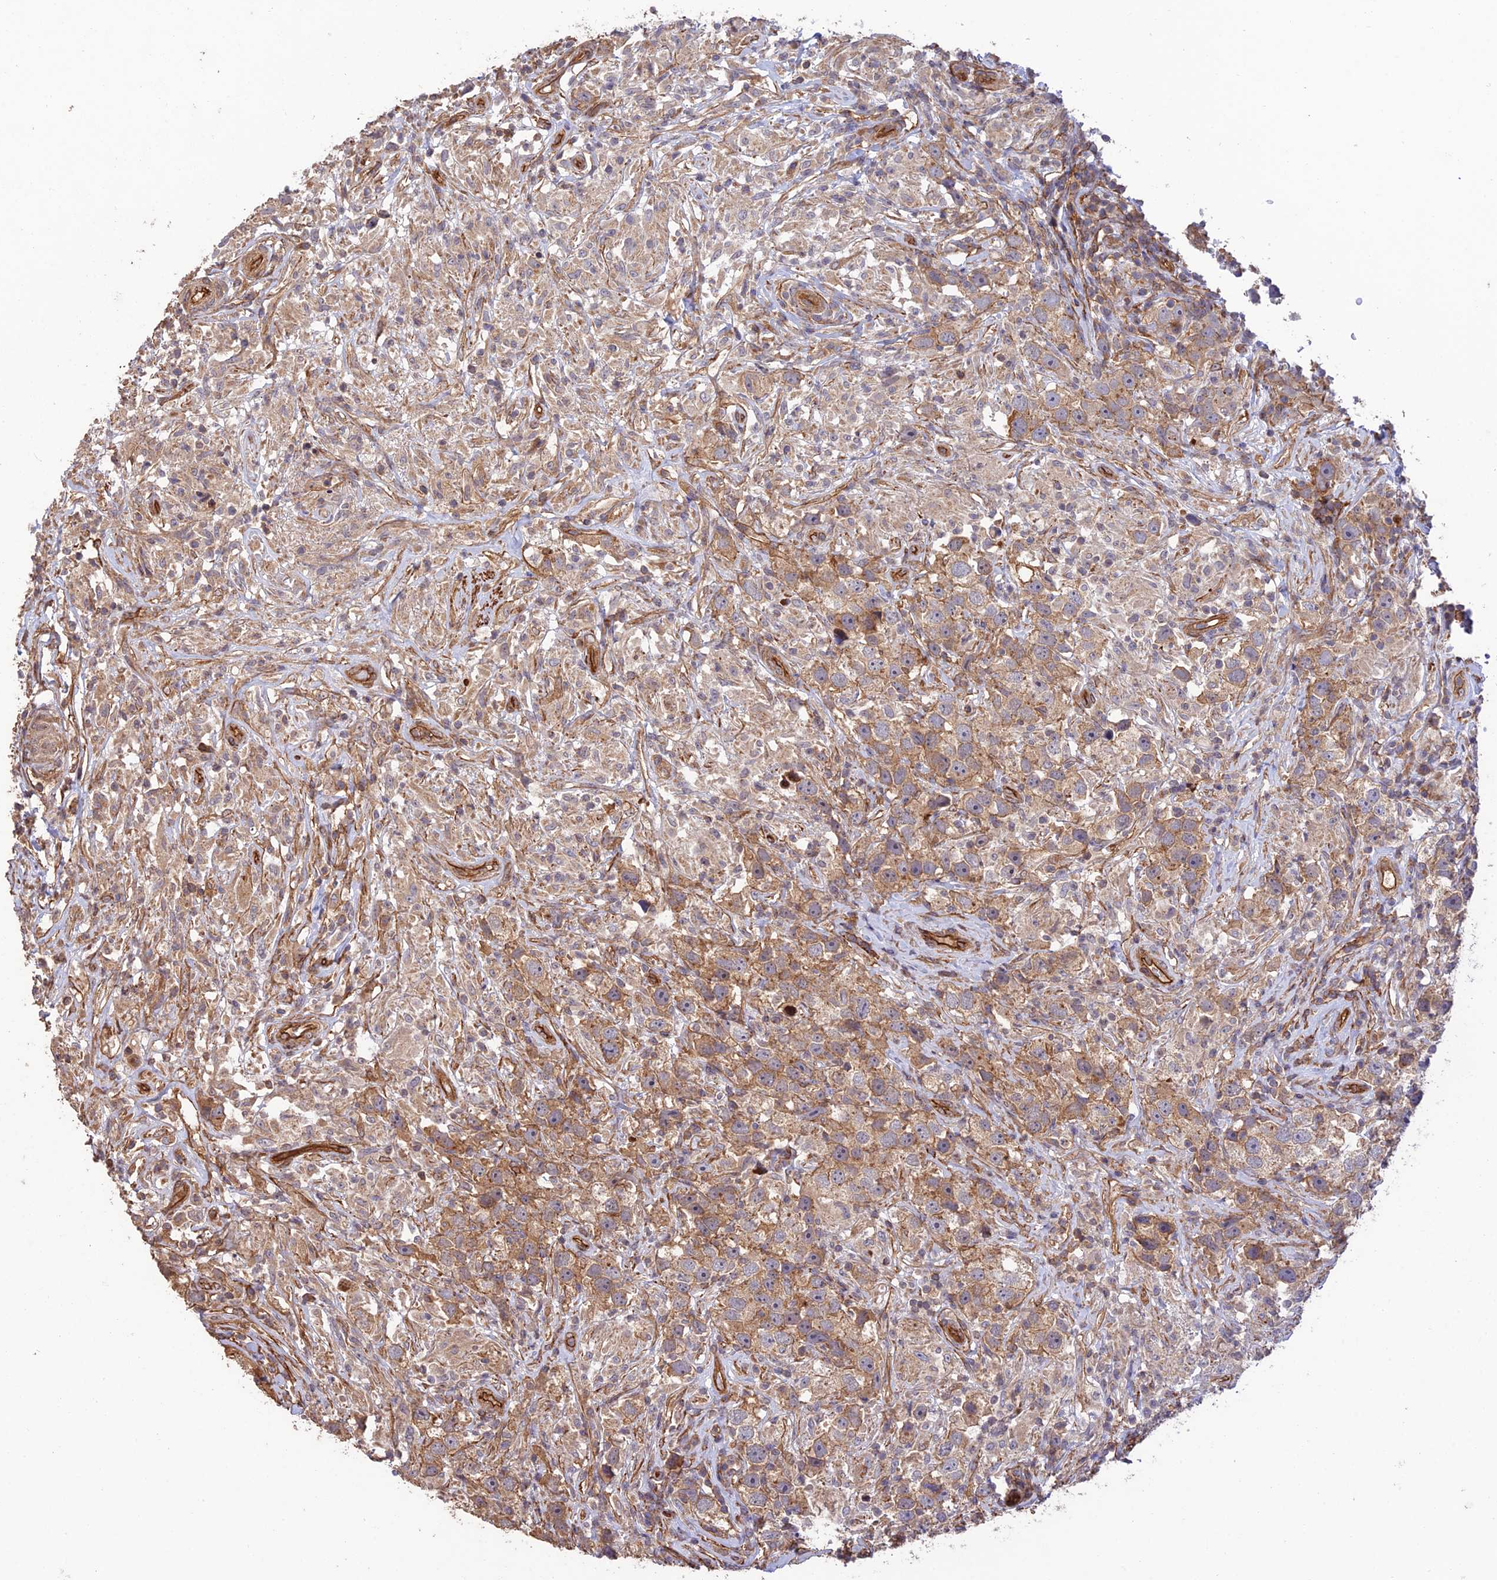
{"staining": {"intensity": "moderate", "quantity": ">75%", "location": "cytoplasmic/membranous"}, "tissue": "testis cancer", "cell_type": "Tumor cells", "image_type": "cancer", "snomed": [{"axis": "morphology", "description": "Seminoma, NOS"}, {"axis": "topography", "description": "Testis"}], "caption": "Protein expression analysis of human testis cancer reveals moderate cytoplasmic/membranous positivity in about >75% of tumor cells.", "gene": "HOMER2", "patient": {"sex": "male", "age": 49}}